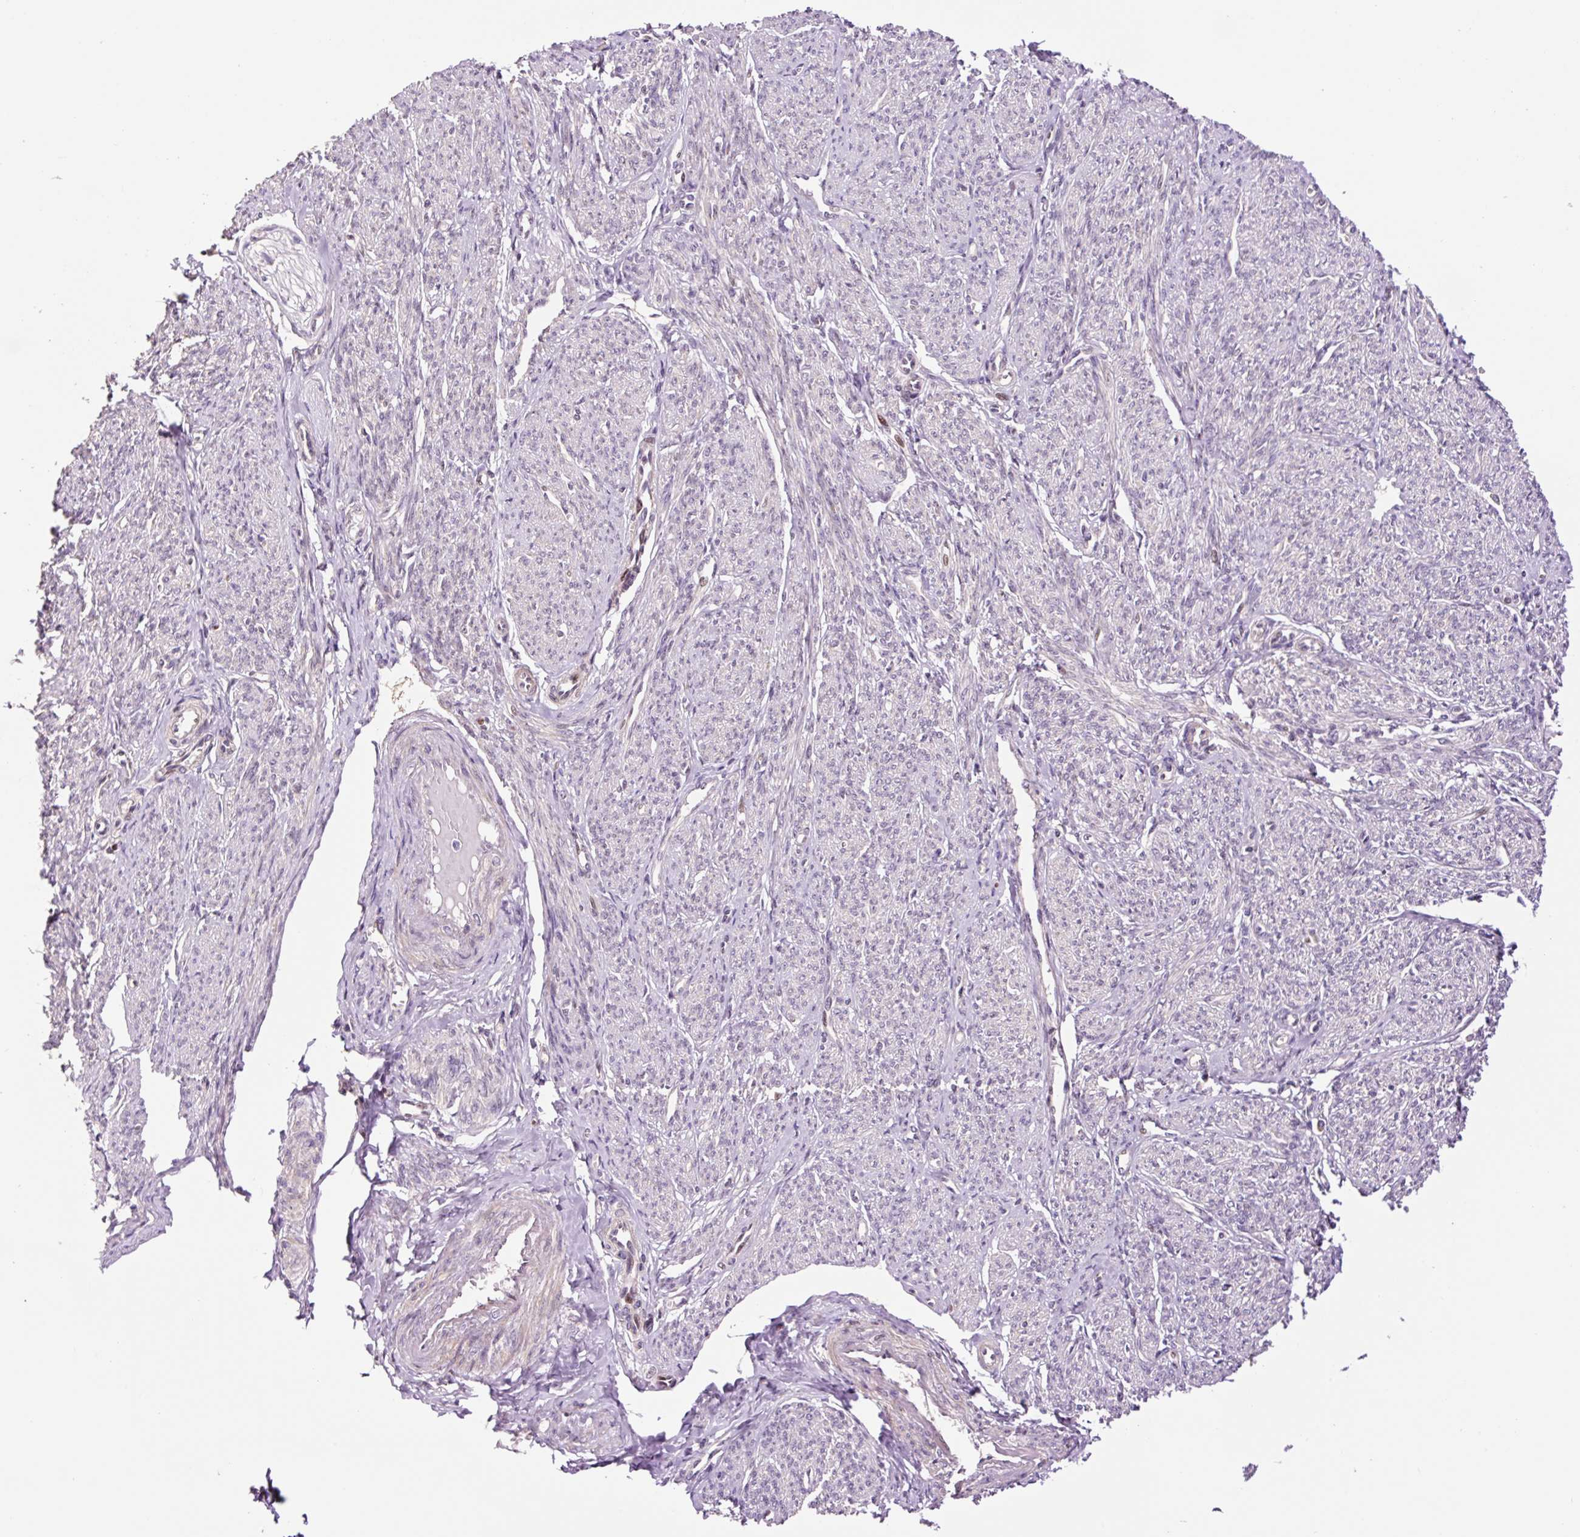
{"staining": {"intensity": "weak", "quantity": "25%-75%", "location": "cytoplasmic/membranous"}, "tissue": "smooth muscle", "cell_type": "Smooth muscle cells", "image_type": "normal", "snomed": [{"axis": "morphology", "description": "Normal tissue, NOS"}, {"axis": "topography", "description": "Smooth muscle"}], "caption": "Protein analysis of normal smooth muscle reveals weak cytoplasmic/membranous expression in about 25%-75% of smooth muscle cells.", "gene": "DPPA4", "patient": {"sex": "female", "age": 65}}